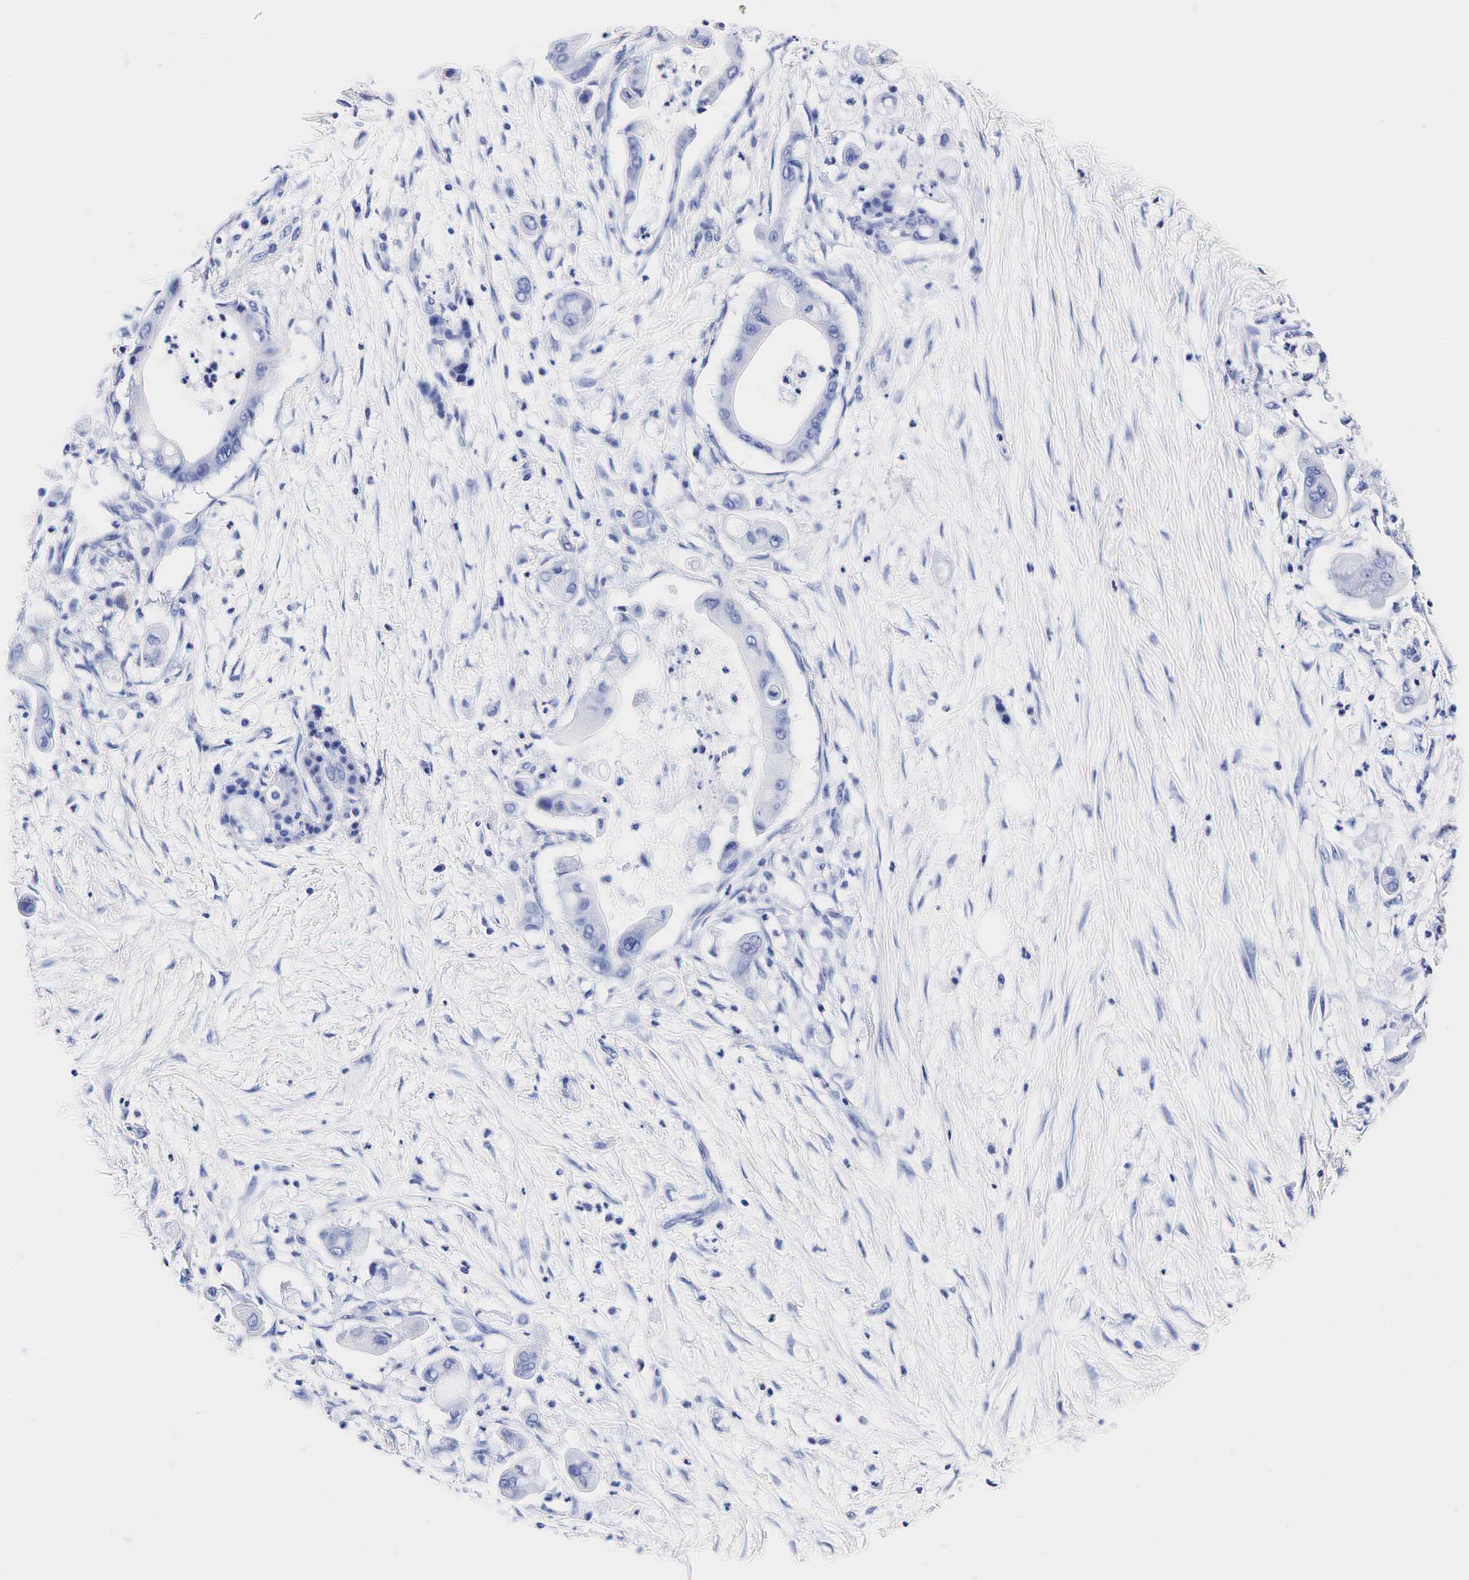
{"staining": {"intensity": "negative", "quantity": "none", "location": "none"}, "tissue": "pancreatic cancer", "cell_type": "Tumor cells", "image_type": "cancer", "snomed": [{"axis": "morphology", "description": "Adenocarcinoma, NOS"}, {"axis": "topography", "description": "Pancreas"}], "caption": "Human pancreatic cancer stained for a protein using immunohistochemistry (IHC) displays no staining in tumor cells.", "gene": "TG", "patient": {"sex": "male", "age": 58}}